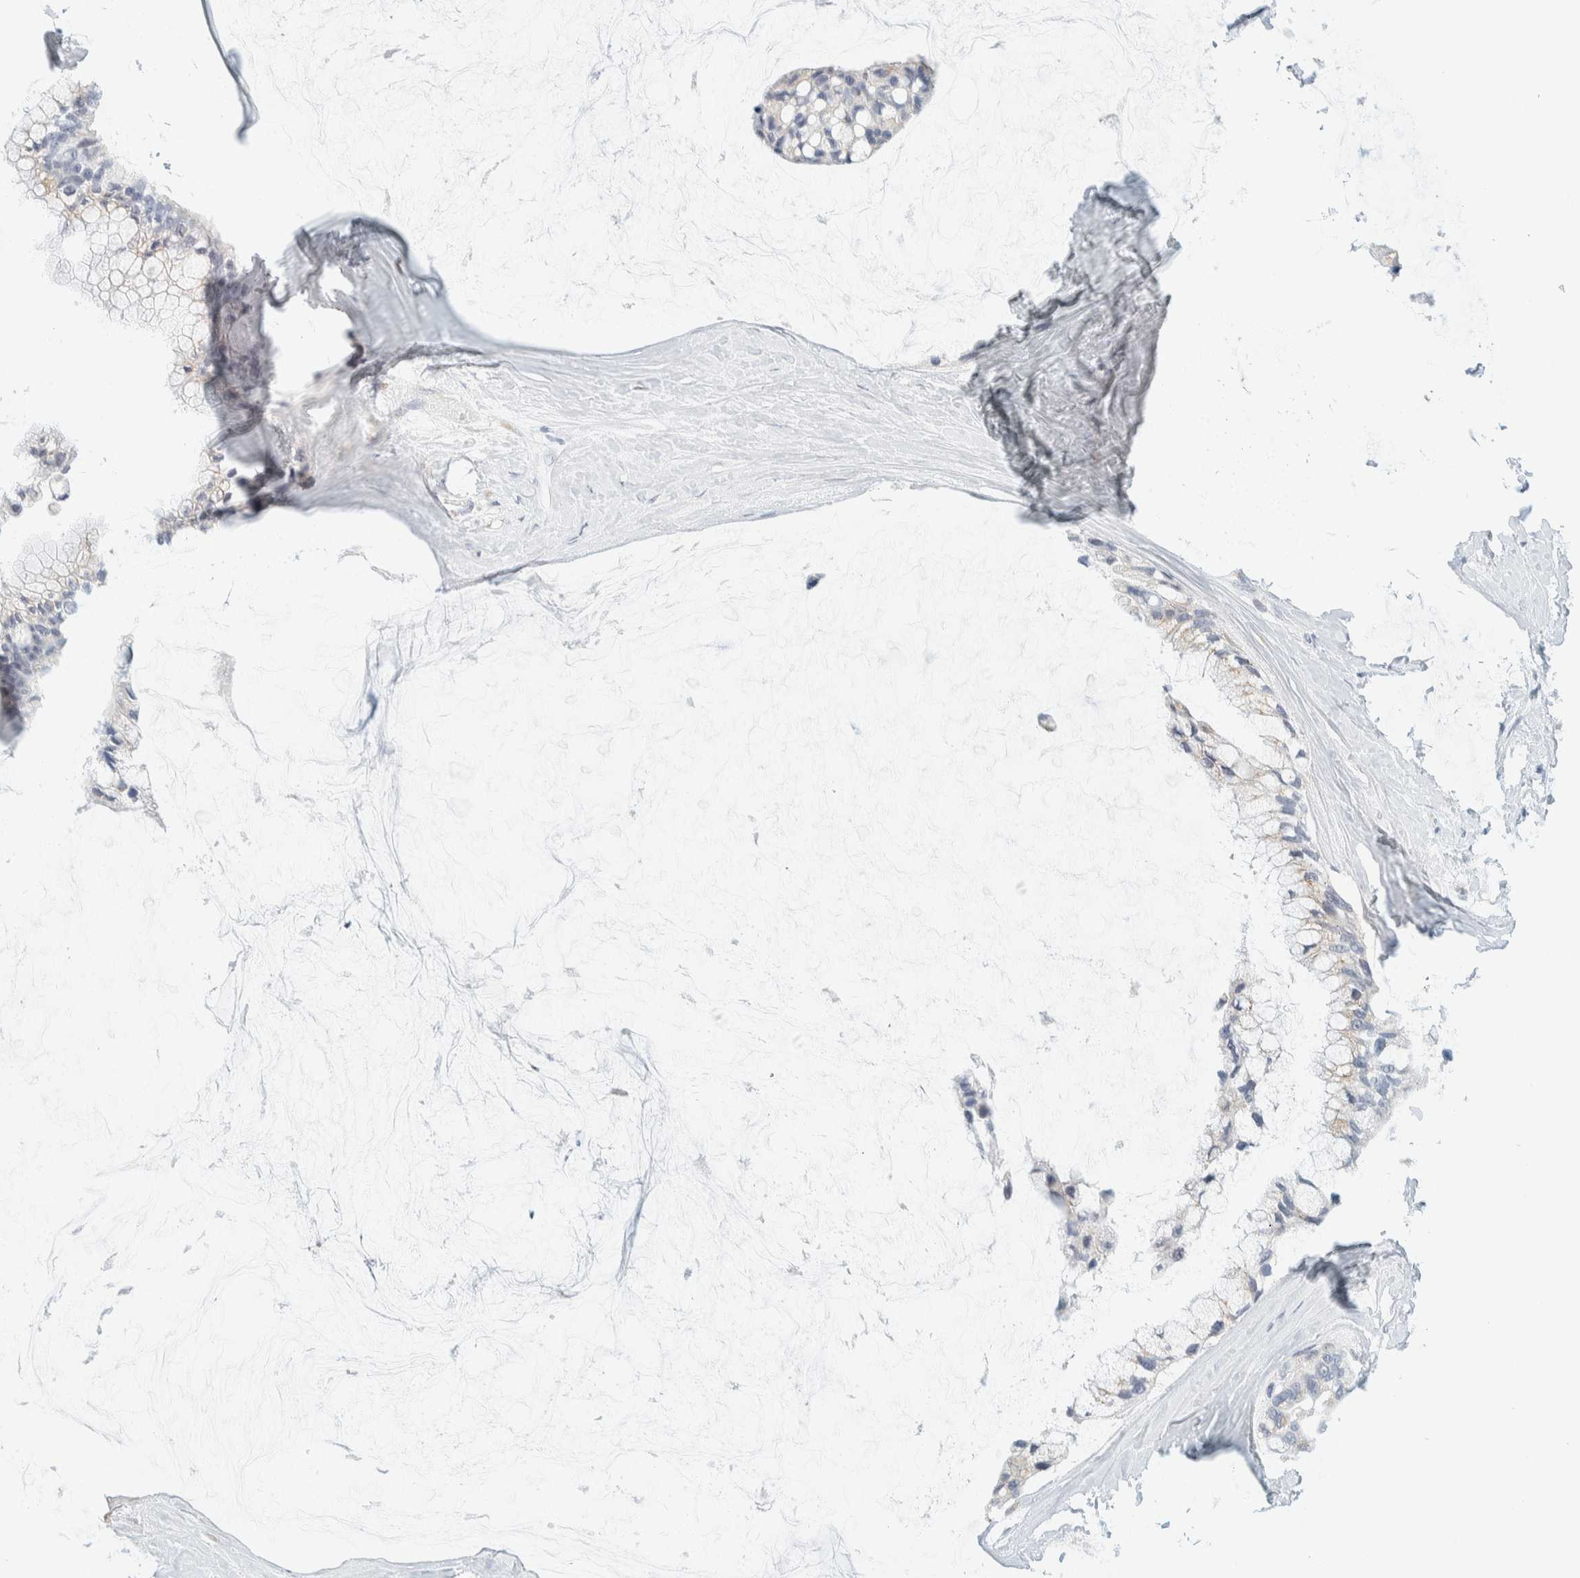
{"staining": {"intensity": "negative", "quantity": "none", "location": "none"}, "tissue": "ovarian cancer", "cell_type": "Tumor cells", "image_type": "cancer", "snomed": [{"axis": "morphology", "description": "Cystadenocarcinoma, mucinous, NOS"}, {"axis": "topography", "description": "Ovary"}], "caption": "This is a image of immunohistochemistry staining of ovarian cancer, which shows no staining in tumor cells.", "gene": "SPNS3", "patient": {"sex": "female", "age": 39}}